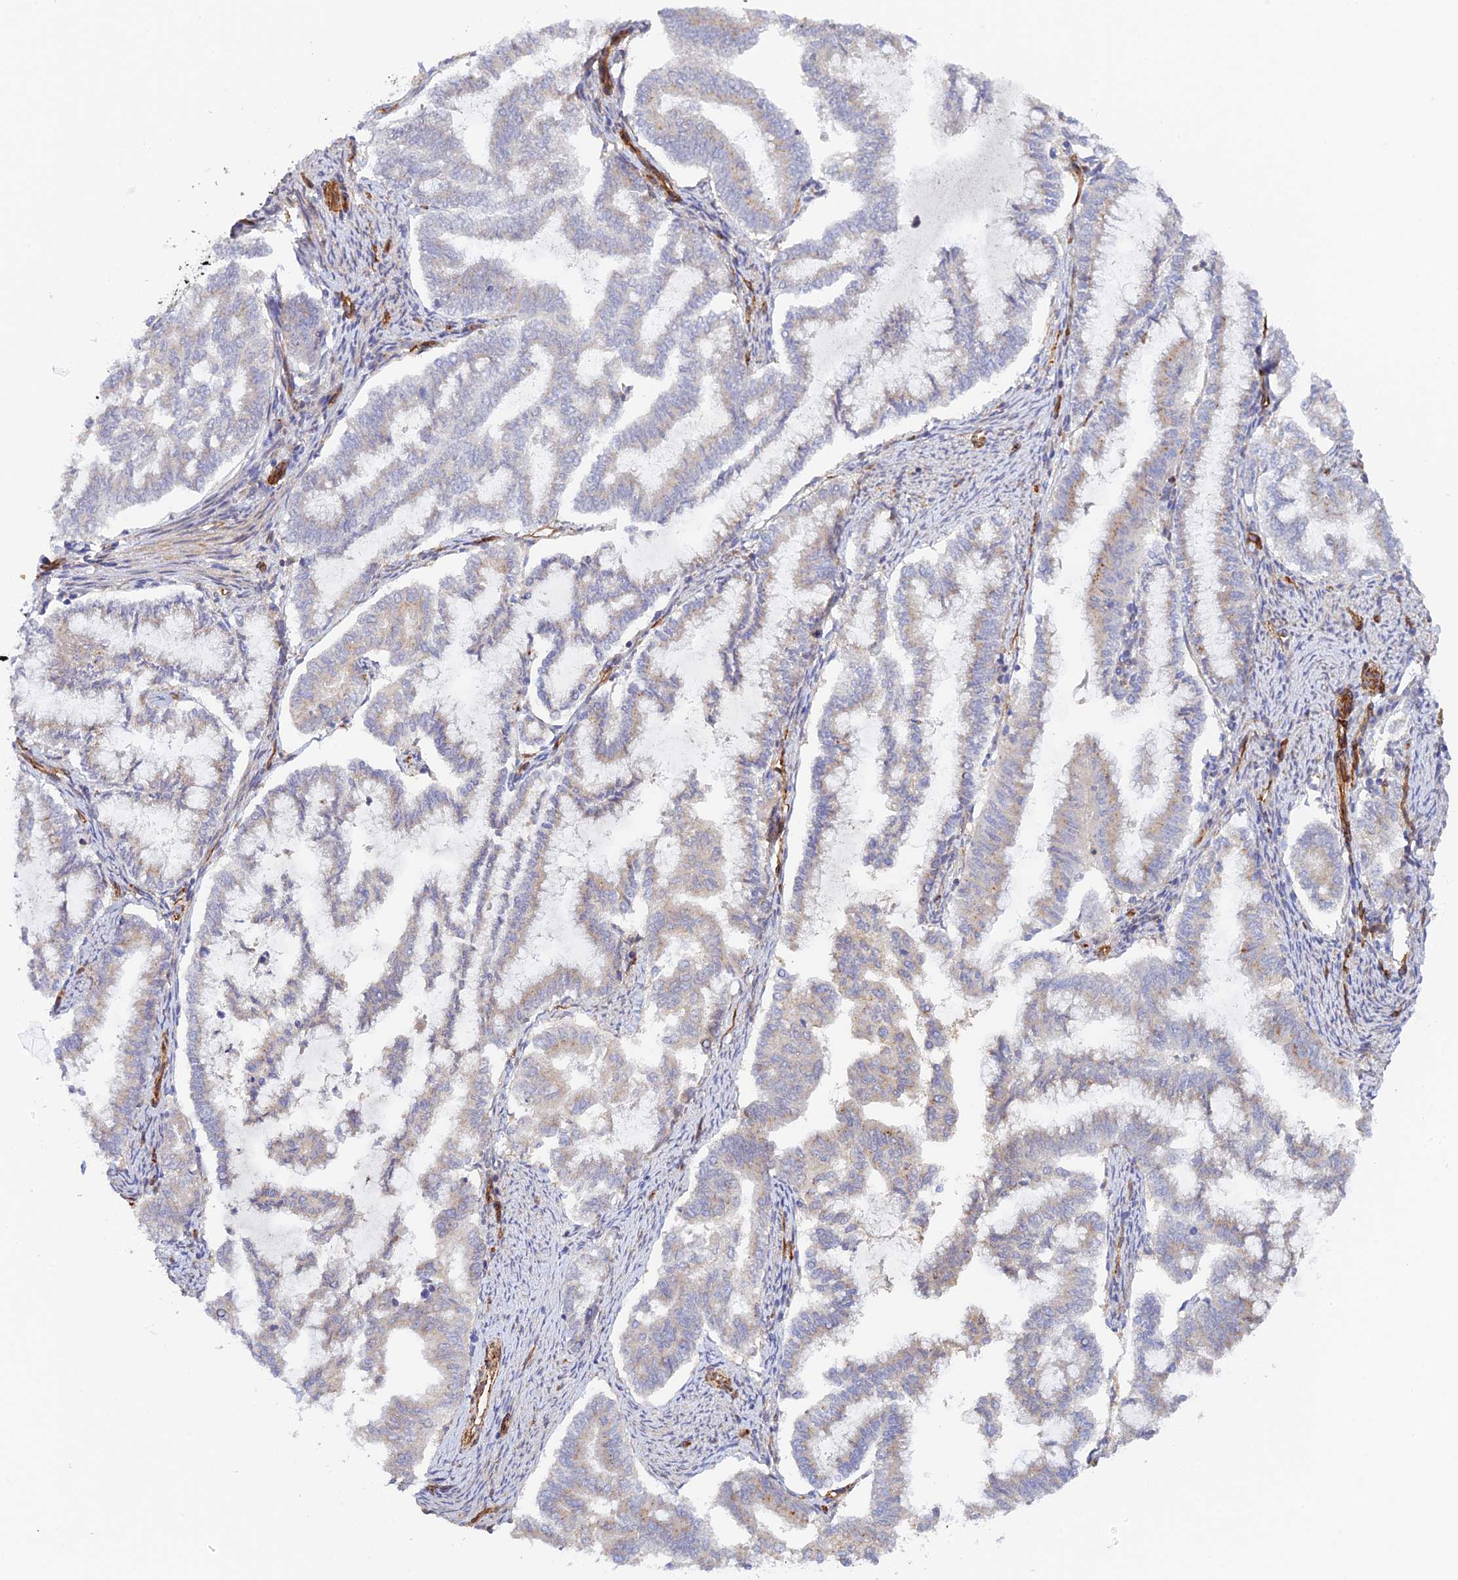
{"staining": {"intensity": "weak", "quantity": "<25%", "location": "cytoplasmic/membranous"}, "tissue": "endometrial cancer", "cell_type": "Tumor cells", "image_type": "cancer", "snomed": [{"axis": "morphology", "description": "Adenocarcinoma, NOS"}, {"axis": "topography", "description": "Endometrium"}], "caption": "IHC micrograph of neoplastic tissue: human endometrial adenocarcinoma stained with DAB (3,3'-diaminobenzidine) shows no significant protein staining in tumor cells.", "gene": "MYO9A", "patient": {"sex": "female", "age": 79}}